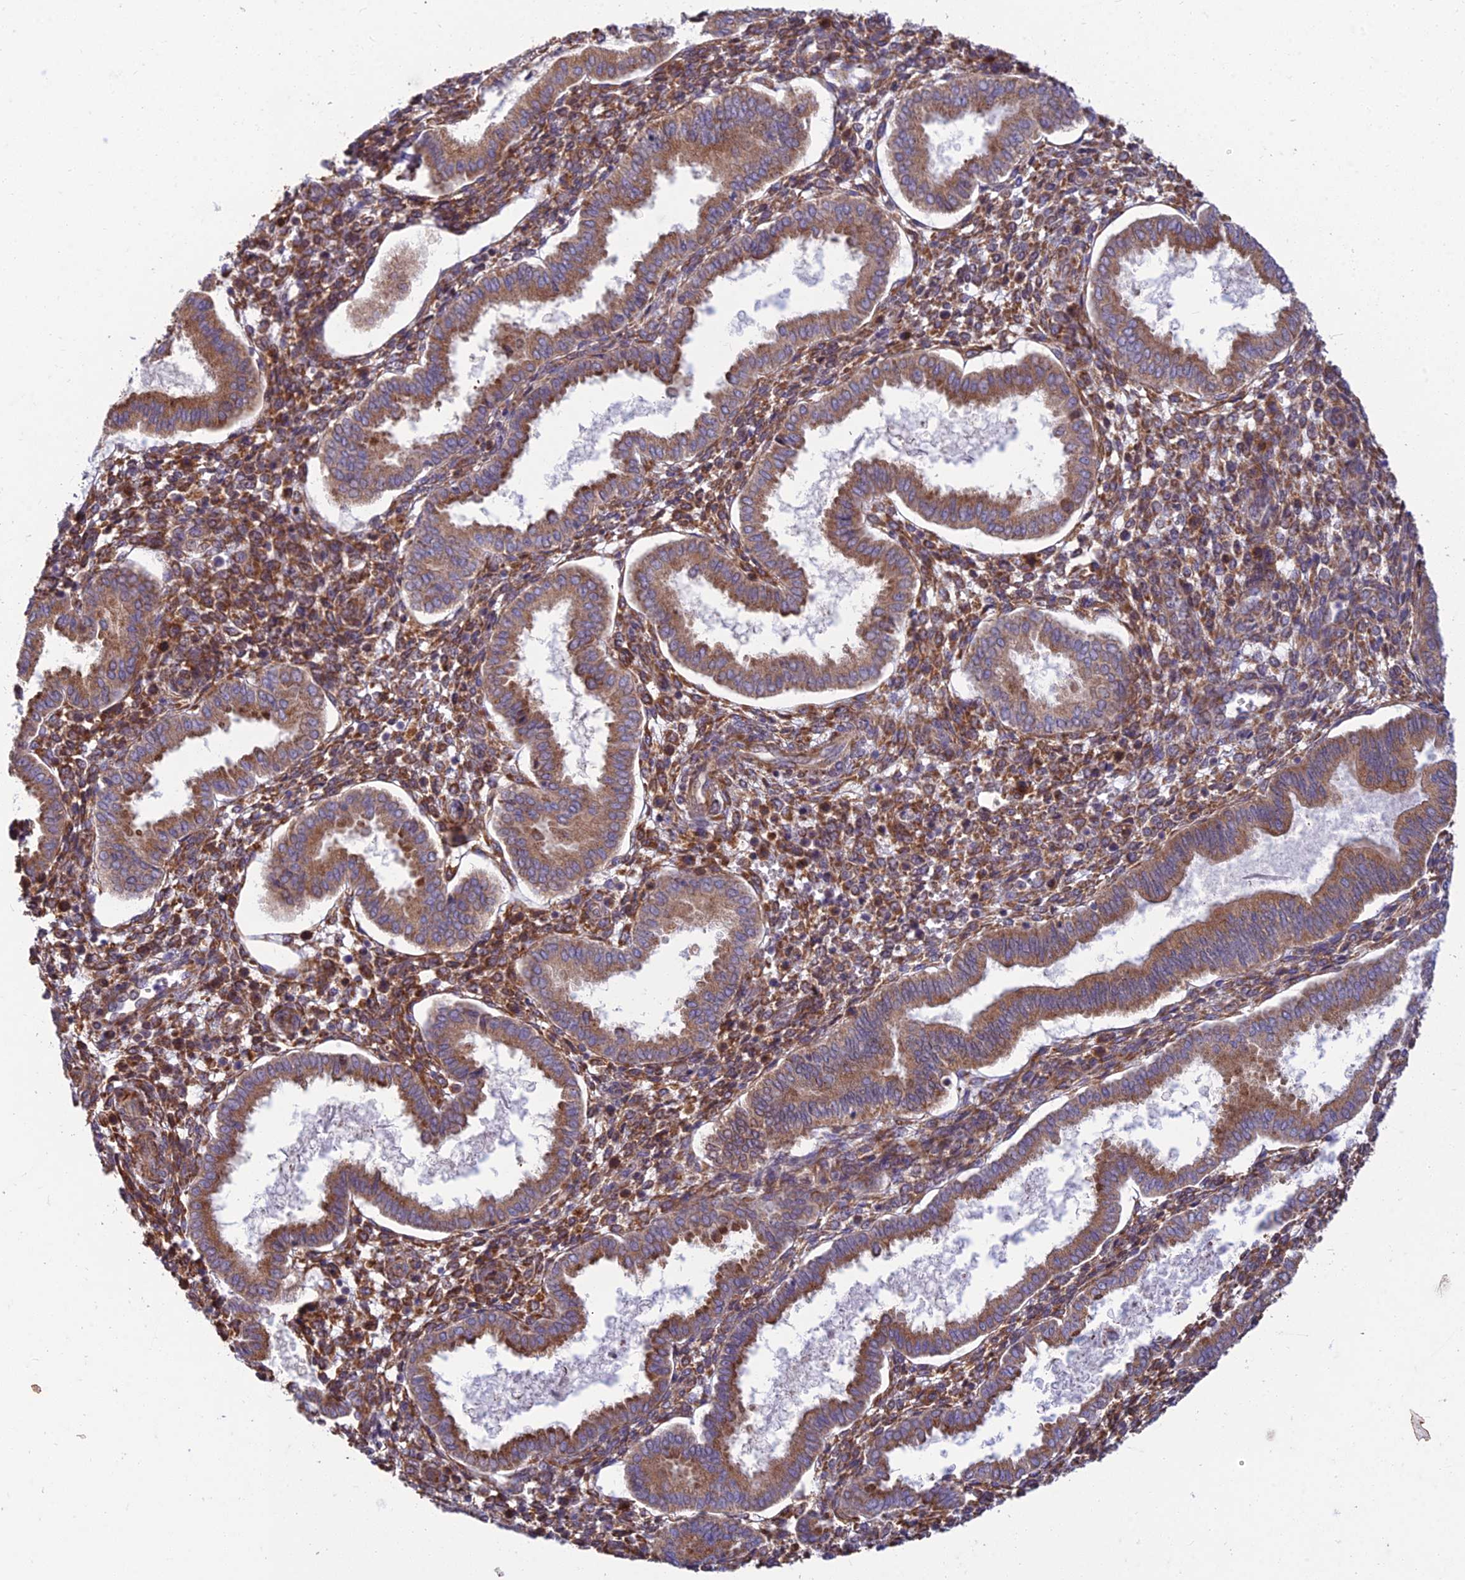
{"staining": {"intensity": "moderate", "quantity": "25%-75%", "location": "cytoplasmic/membranous"}, "tissue": "endometrium", "cell_type": "Cells in endometrial stroma", "image_type": "normal", "snomed": [{"axis": "morphology", "description": "Normal tissue, NOS"}, {"axis": "topography", "description": "Endometrium"}], "caption": "Immunohistochemical staining of unremarkable endometrium shows 25%-75% levels of moderate cytoplasmic/membranous protein expression in approximately 25%-75% of cells in endometrial stroma. (DAB IHC, brown staining for protein, blue staining for nuclei).", "gene": "RPL17", "patient": {"sex": "female", "age": 24}}